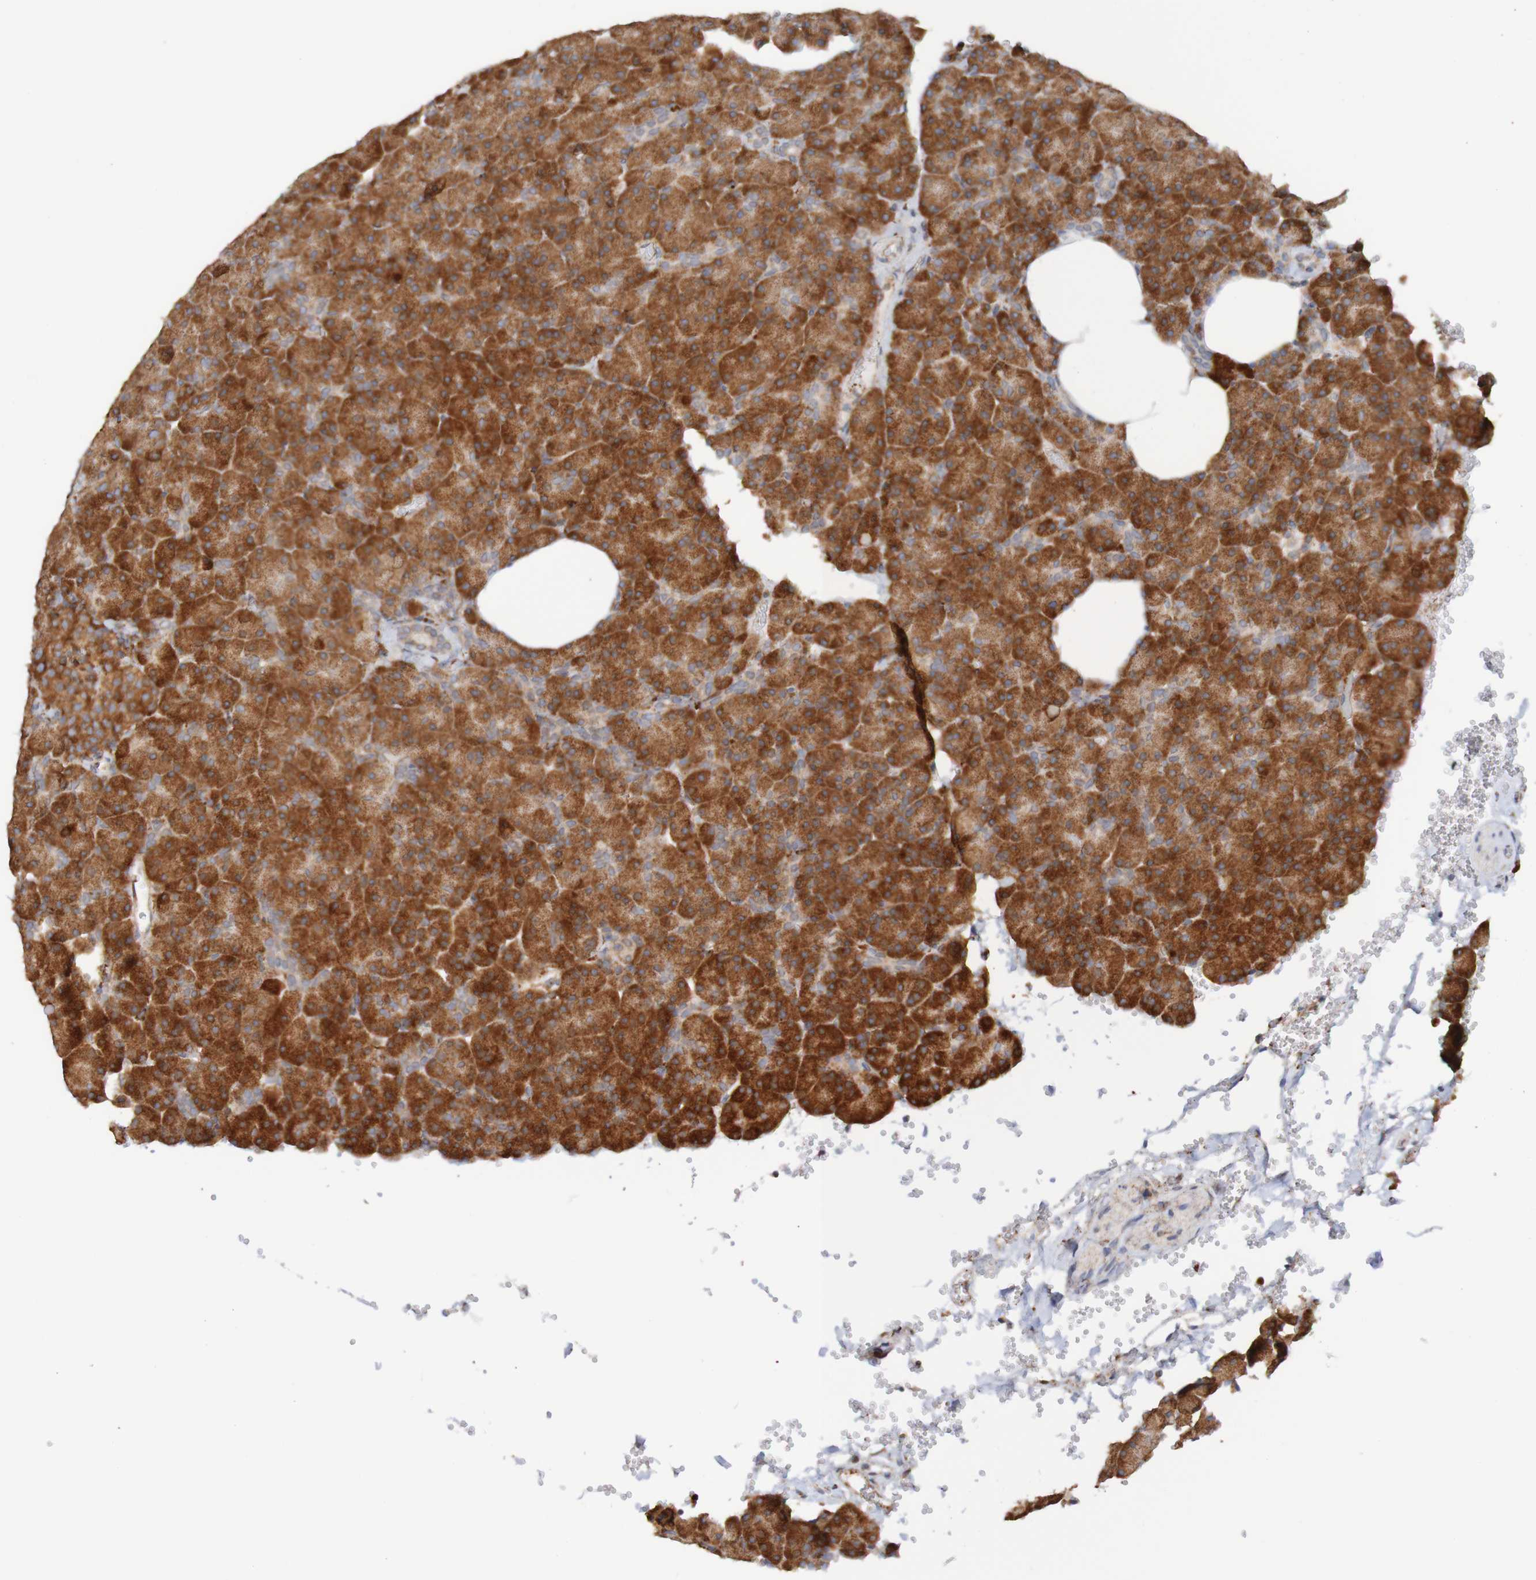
{"staining": {"intensity": "moderate", "quantity": ">75%", "location": "cytoplasmic/membranous"}, "tissue": "pancreas", "cell_type": "Exocrine glandular cells", "image_type": "normal", "snomed": [{"axis": "morphology", "description": "Normal tissue, NOS"}, {"axis": "topography", "description": "Pancreas"}], "caption": "Immunohistochemistry (IHC) histopathology image of unremarkable human pancreas stained for a protein (brown), which reveals medium levels of moderate cytoplasmic/membranous staining in about >75% of exocrine glandular cells.", "gene": "PDIA3", "patient": {"sex": "female", "age": 35}}